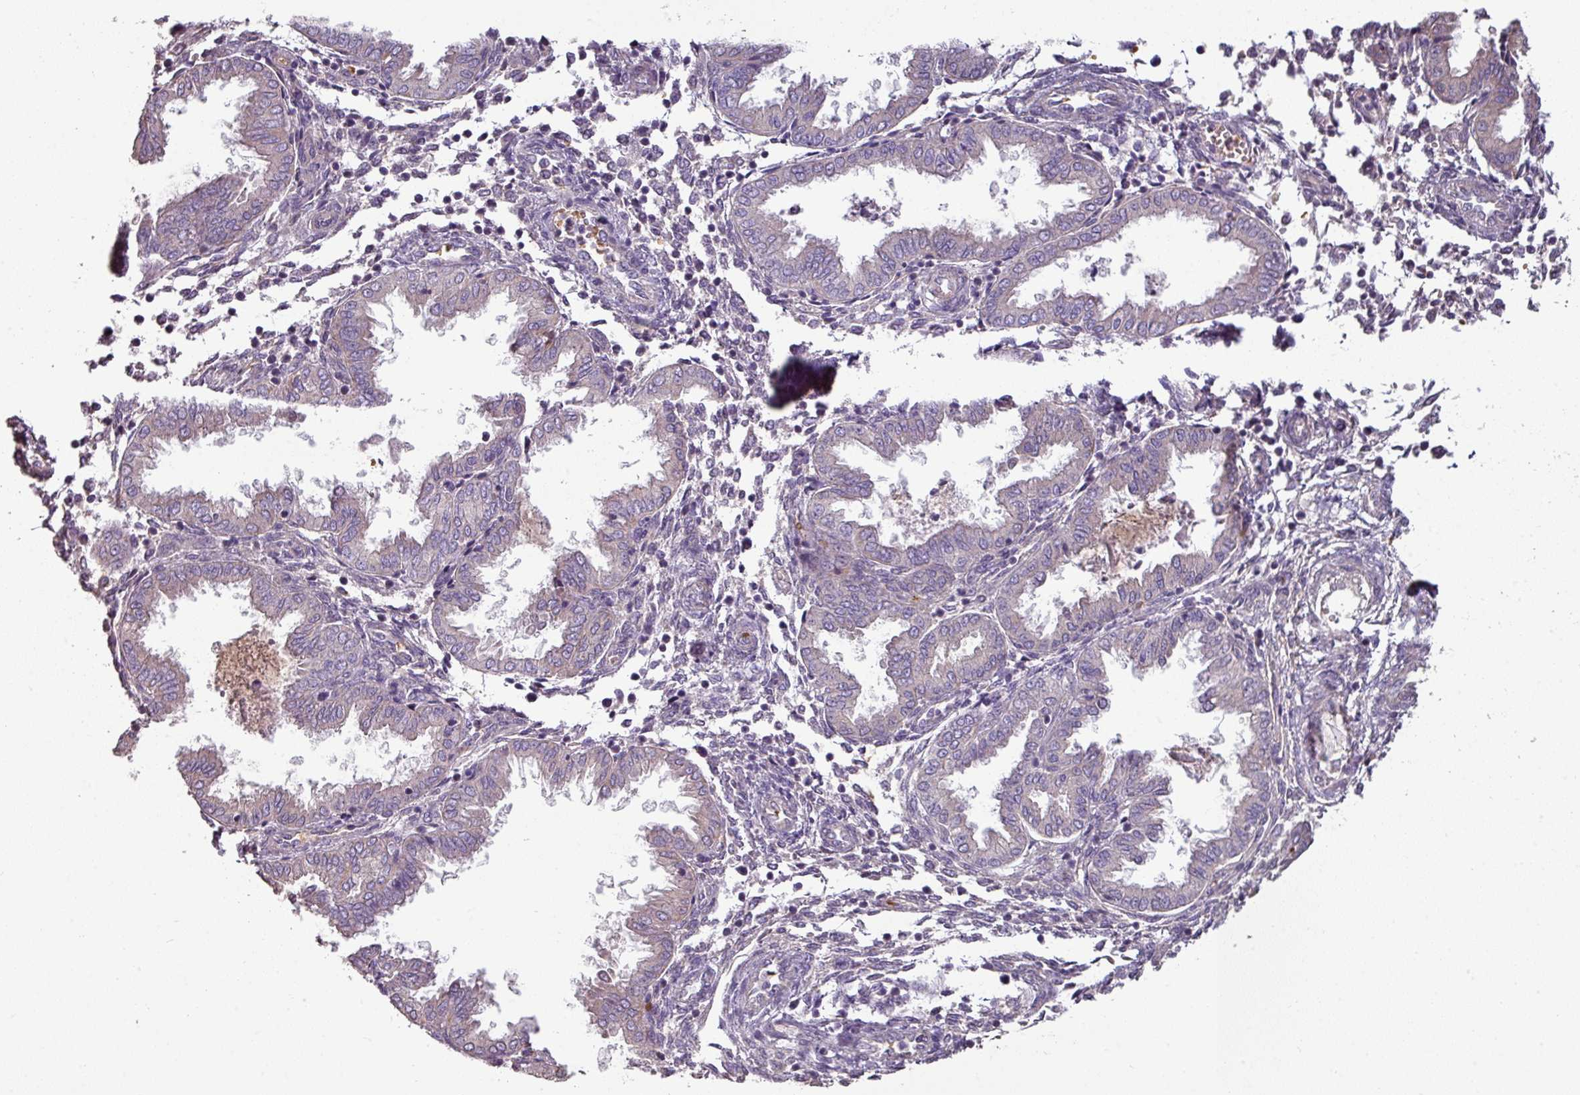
{"staining": {"intensity": "negative", "quantity": "none", "location": "none"}, "tissue": "endometrium", "cell_type": "Cells in endometrial stroma", "image_type": "normal", "snomed": [{"axis": "morphology", "description": "Normal tissue, NOS"}, {"axis": "topography", "description": "Endometrium"}], "caption": "Immunohistochemical staining of benign endometrium exhibits no significant expression in cells in endometrial stroma.", "gene": "NHSL2", "patient": {"sex": "female", "age": 33}}